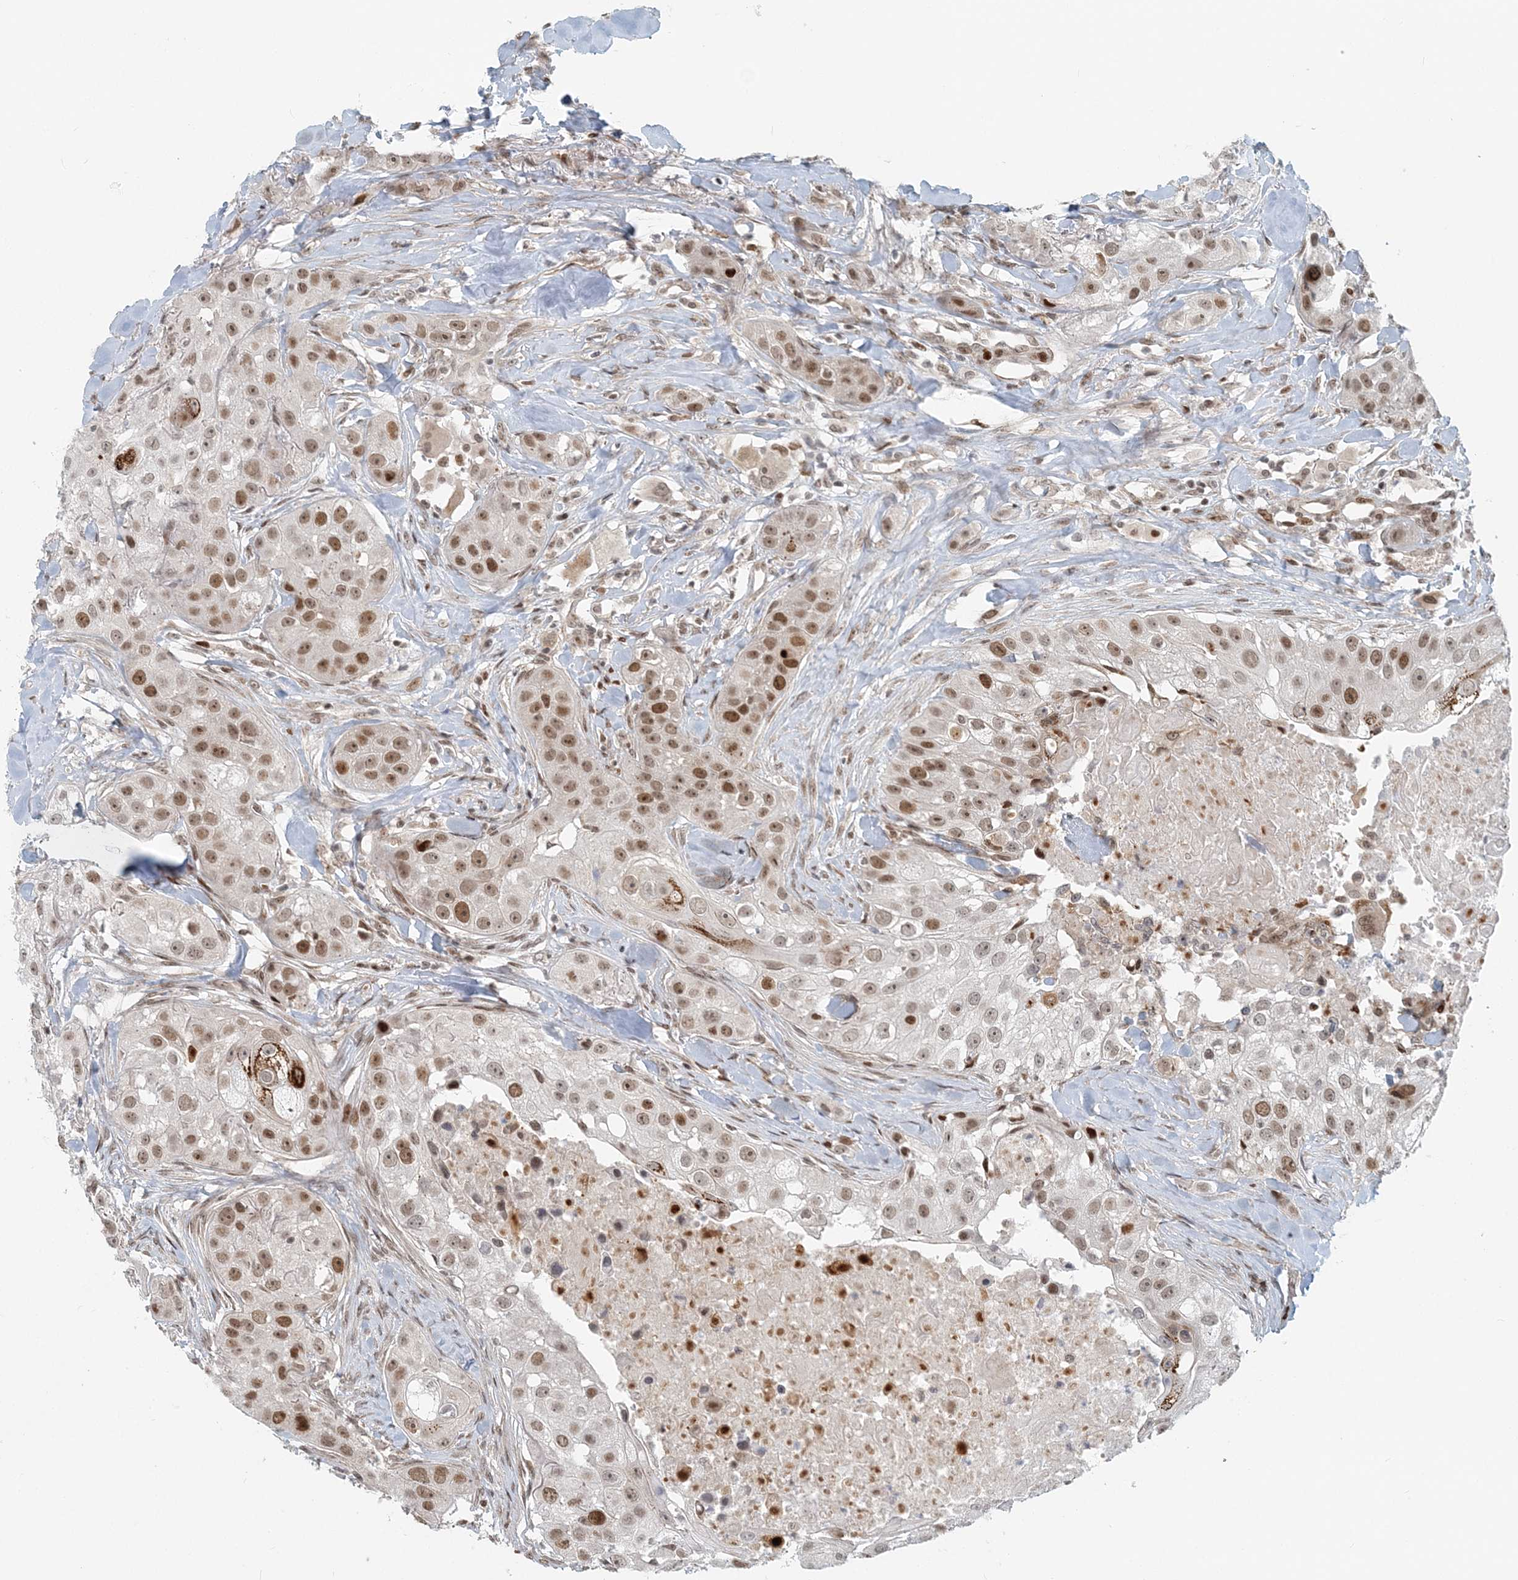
{"staining": {"intensity": "moderate", "quantity": ">75%", "location": "nuclear"}, "tissue": "head and neck cancer", "cell_type": "Tumor cells", "image_type": "cancer", "snomed": [{"axis": "morphology", "description": "Normal tissue, NOS"}, {"axis": "morphology", "description": "Squamous cell carcinoma, NOS"}, {"axis": "topography", "description": "Skeletal muscle"}, {"axis": "topography", "description": "Head-Neck"}], "caption": "An IHC micrograph of tumor tissue is shown. Protein staining in brown shows moderate nuclear positivity in head and neck cancer within tumor cells. Using DAB (3,3'-diaminobenzidine) (brown) and hematoxylin (blue) stains, captured at high magnification using brightfield microscopy.", "gene": "BAZ1B", "patient": {"sex": "male", "age": 51}}